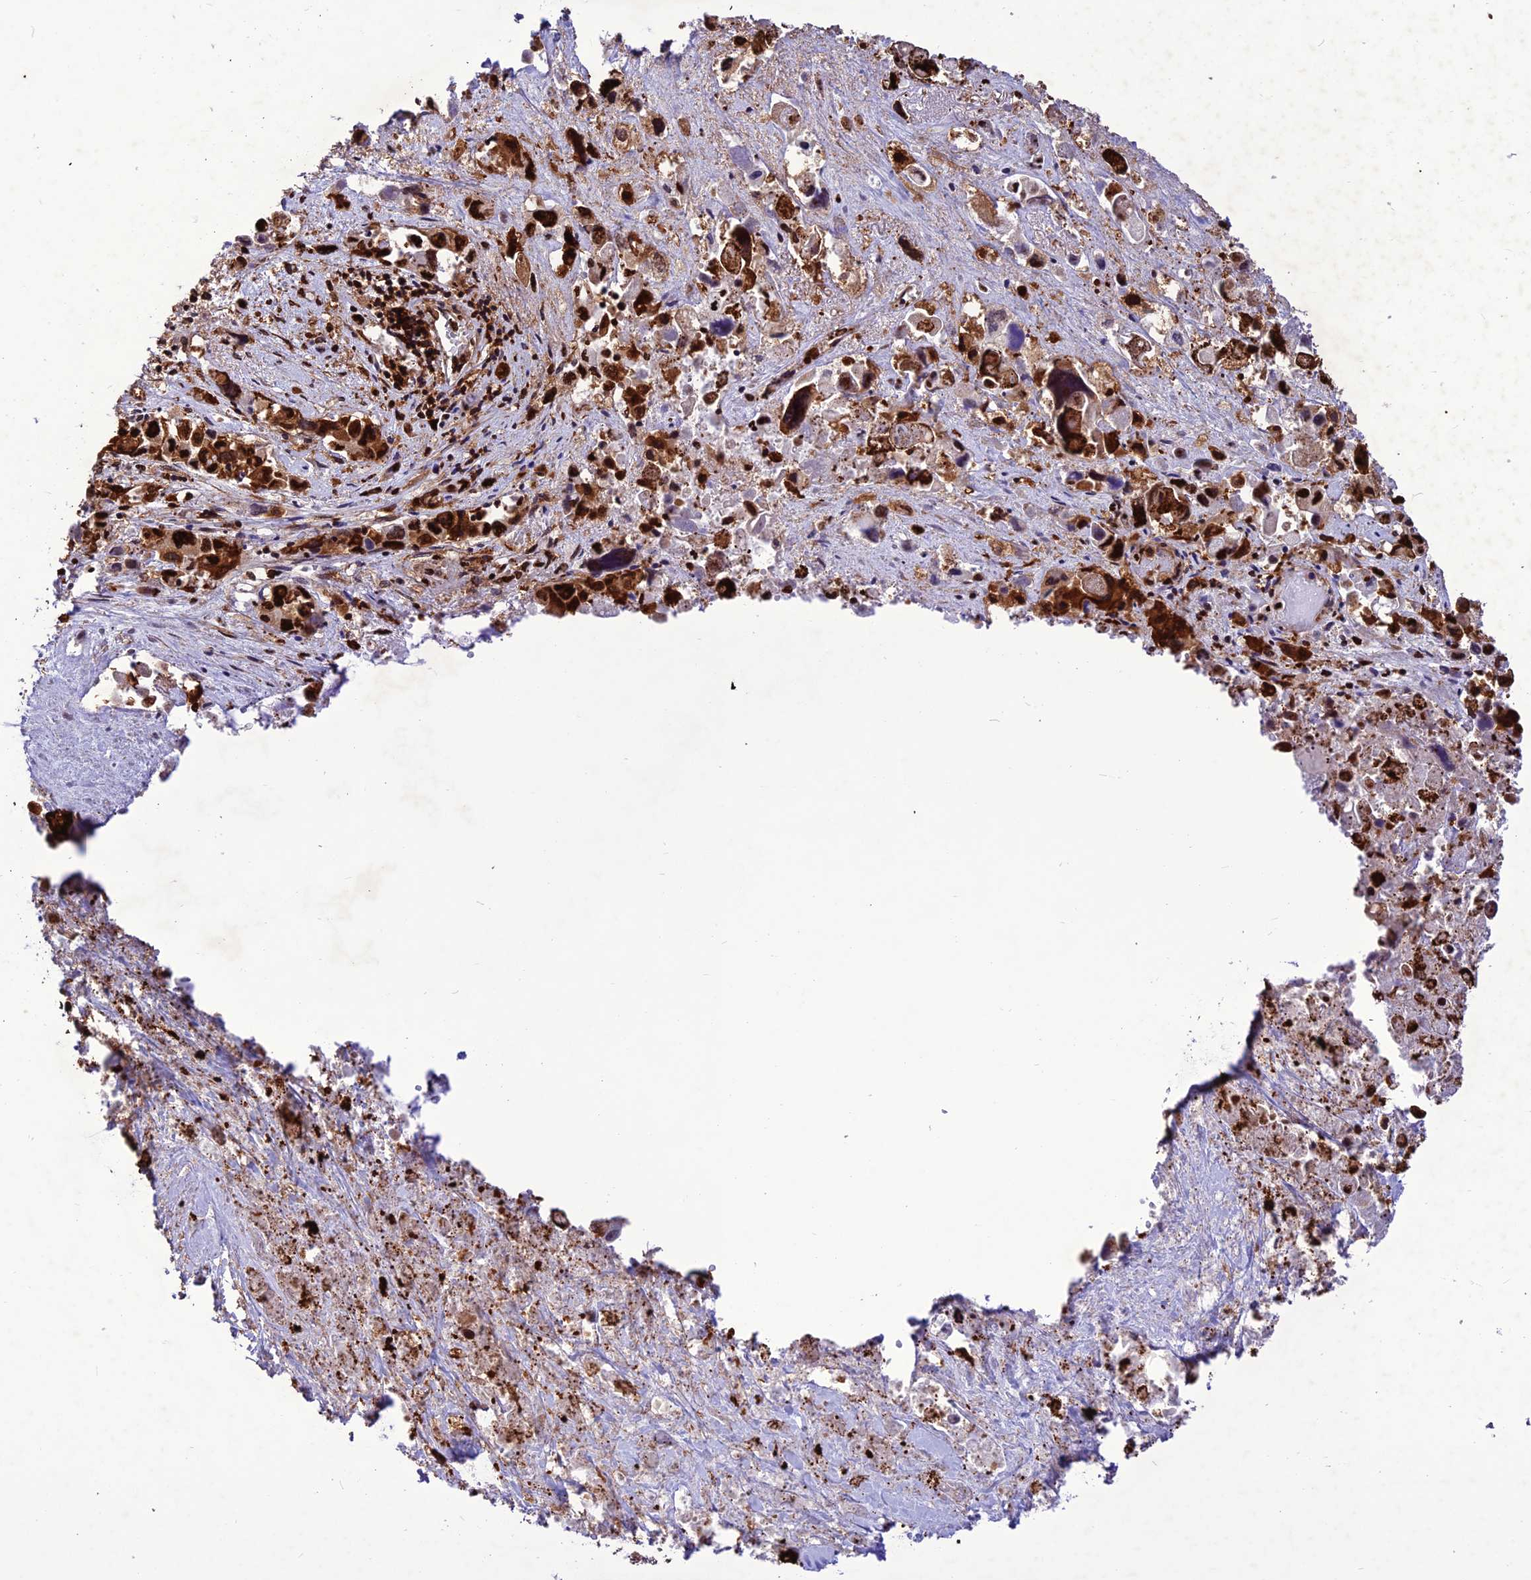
{"staining": {"intensity": "strong", "quantity": ">75%", "location": "cytoplasmic/membranous,nuclear"}, "tissue": "pancreatic cancer", "cell_type": "Tumor cells", "image_type": "cancer", "snomed": [{"axis": "morphology", "description": "Adenocarcinoma, NOS"}, {"axis": "topography", "description": "Pancreas"}], "caption": "Immunohistochemical staining of pancreatic adenocarcinoma demonstrates strong cytoplasmic/membranous and nuclear protein staining in approximately >75% of tumor cells.", "gene": "INO80E", "patient": {"sex": "male", "age": 92}}